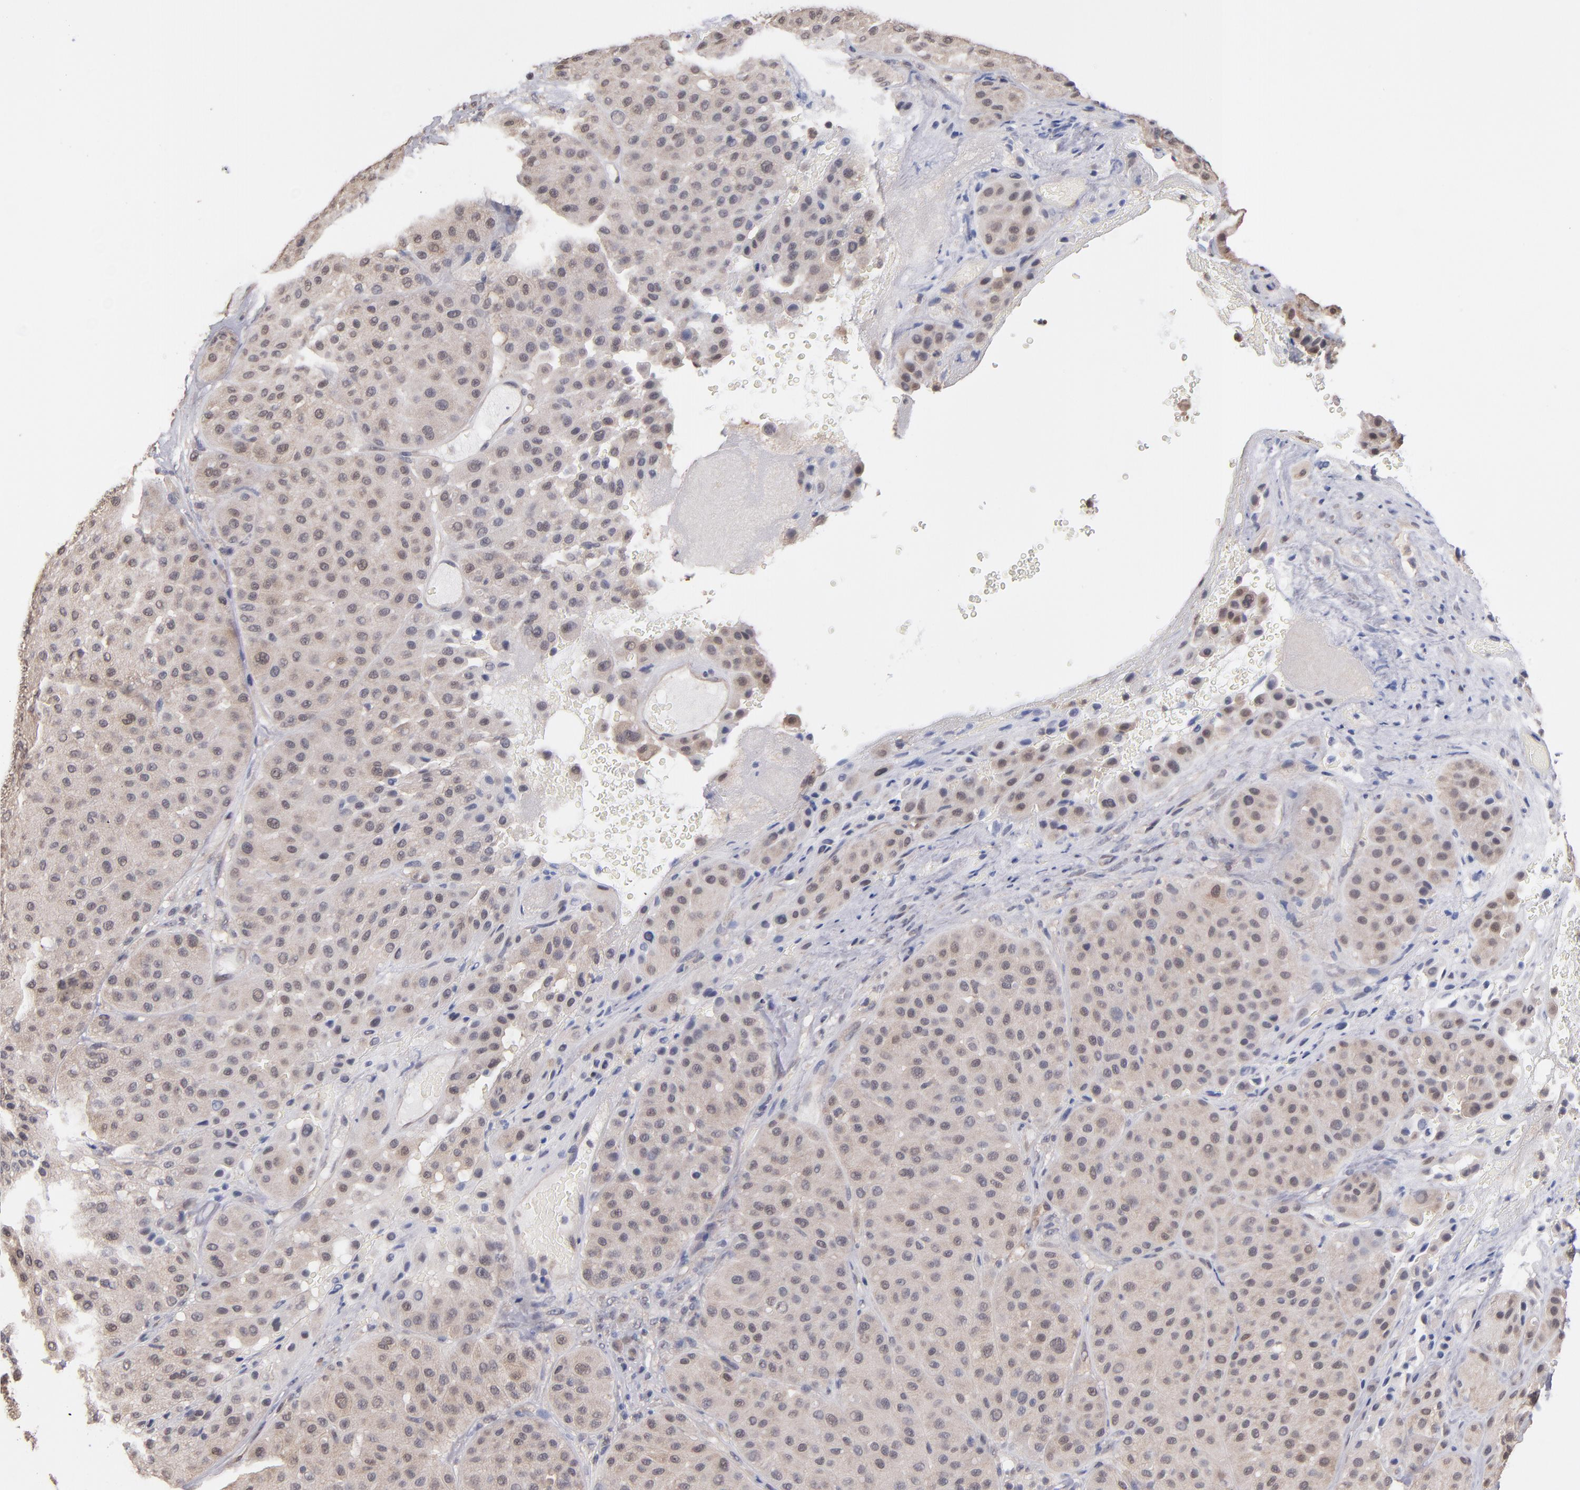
{"staining": {"intensity": "weak", "quantity": "25%-75%", "location": "cytoplasmic/membranous"}, "tissue": "melanoma", "cell_type": "Tumor cells", "image_type": "cancer", "snomed": [{"axis": "morphology", "description": "Normal tissue, NOS"}, {"axis": "morphology", "description": "Malignant melanoma, Metastatic site"}, {"axis": "topography", "description": "Skin"}], "caption": "This histopathology image displays malignant melanoma (metastatic site) stained with immunohistochemistry to label a protein in brown. The cytoplasmic/membranous of tumor cells show weak positivity for the protein. Nuclei are counter-stained blue.", "gene": "PSMD10", "patient": {"sex": "male", "age": 41}}